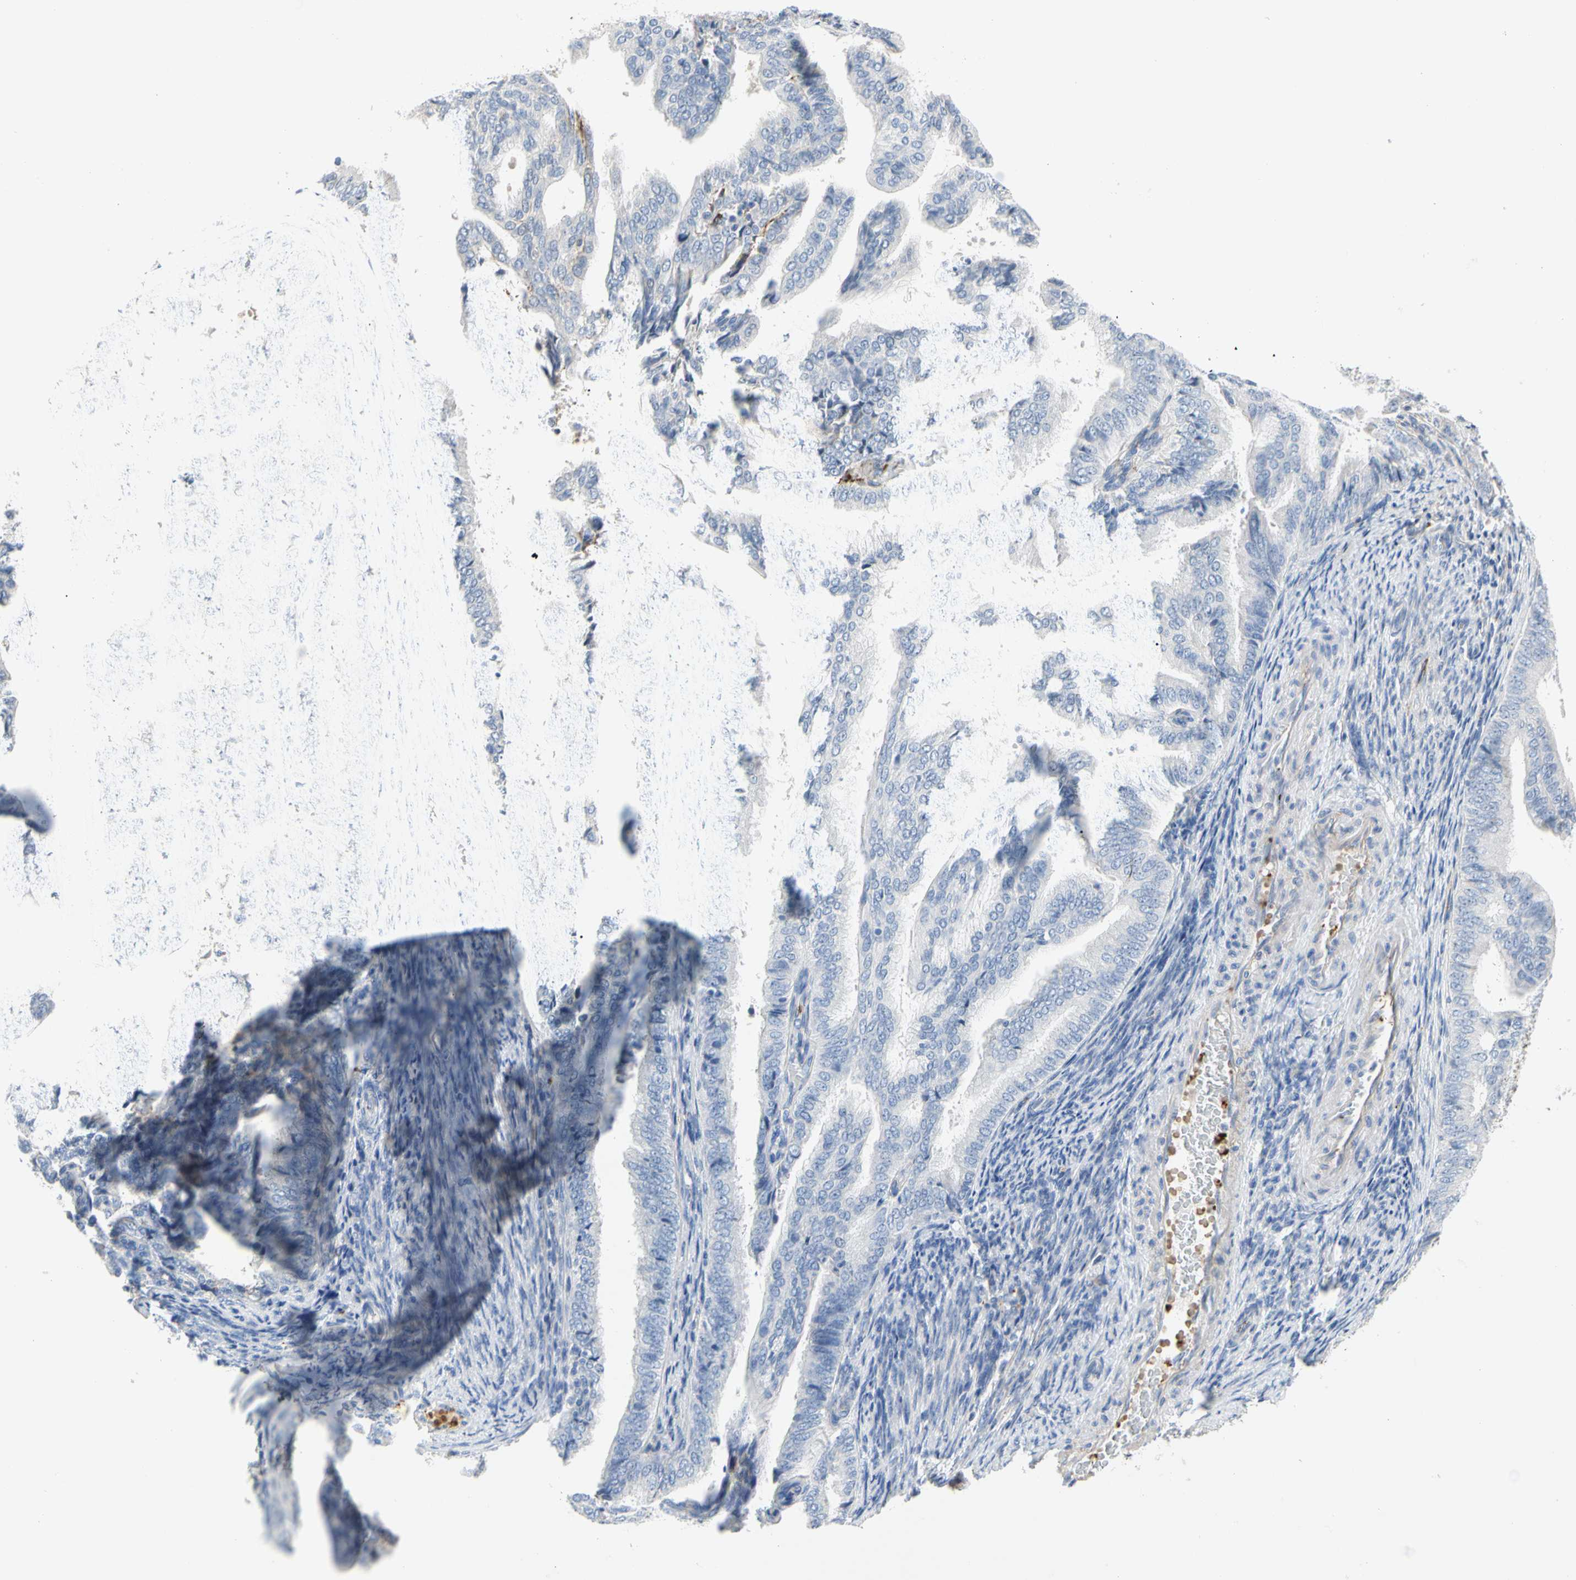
{"staining": {"intensity": "negative", "quantity": "none", "location": "none"}, "tissue": "endometrial cancer", "cell_type": "Tumor cells", "image_type": "cancer", "snomed": [{"axis": "morphology", "description": "Adenocarcinoma, NOS"}, {"axis": "topography", "description": "Endometrium"}], "caption": "A histopathology image of human endometrial adenocarcinoma is negative for staining in tumor cells. (DAB immunohistochemistry visualized using brightfield microscopy, high magnification).", "gene": "FGB", "patient": {"sex": "female", "age": 58}}